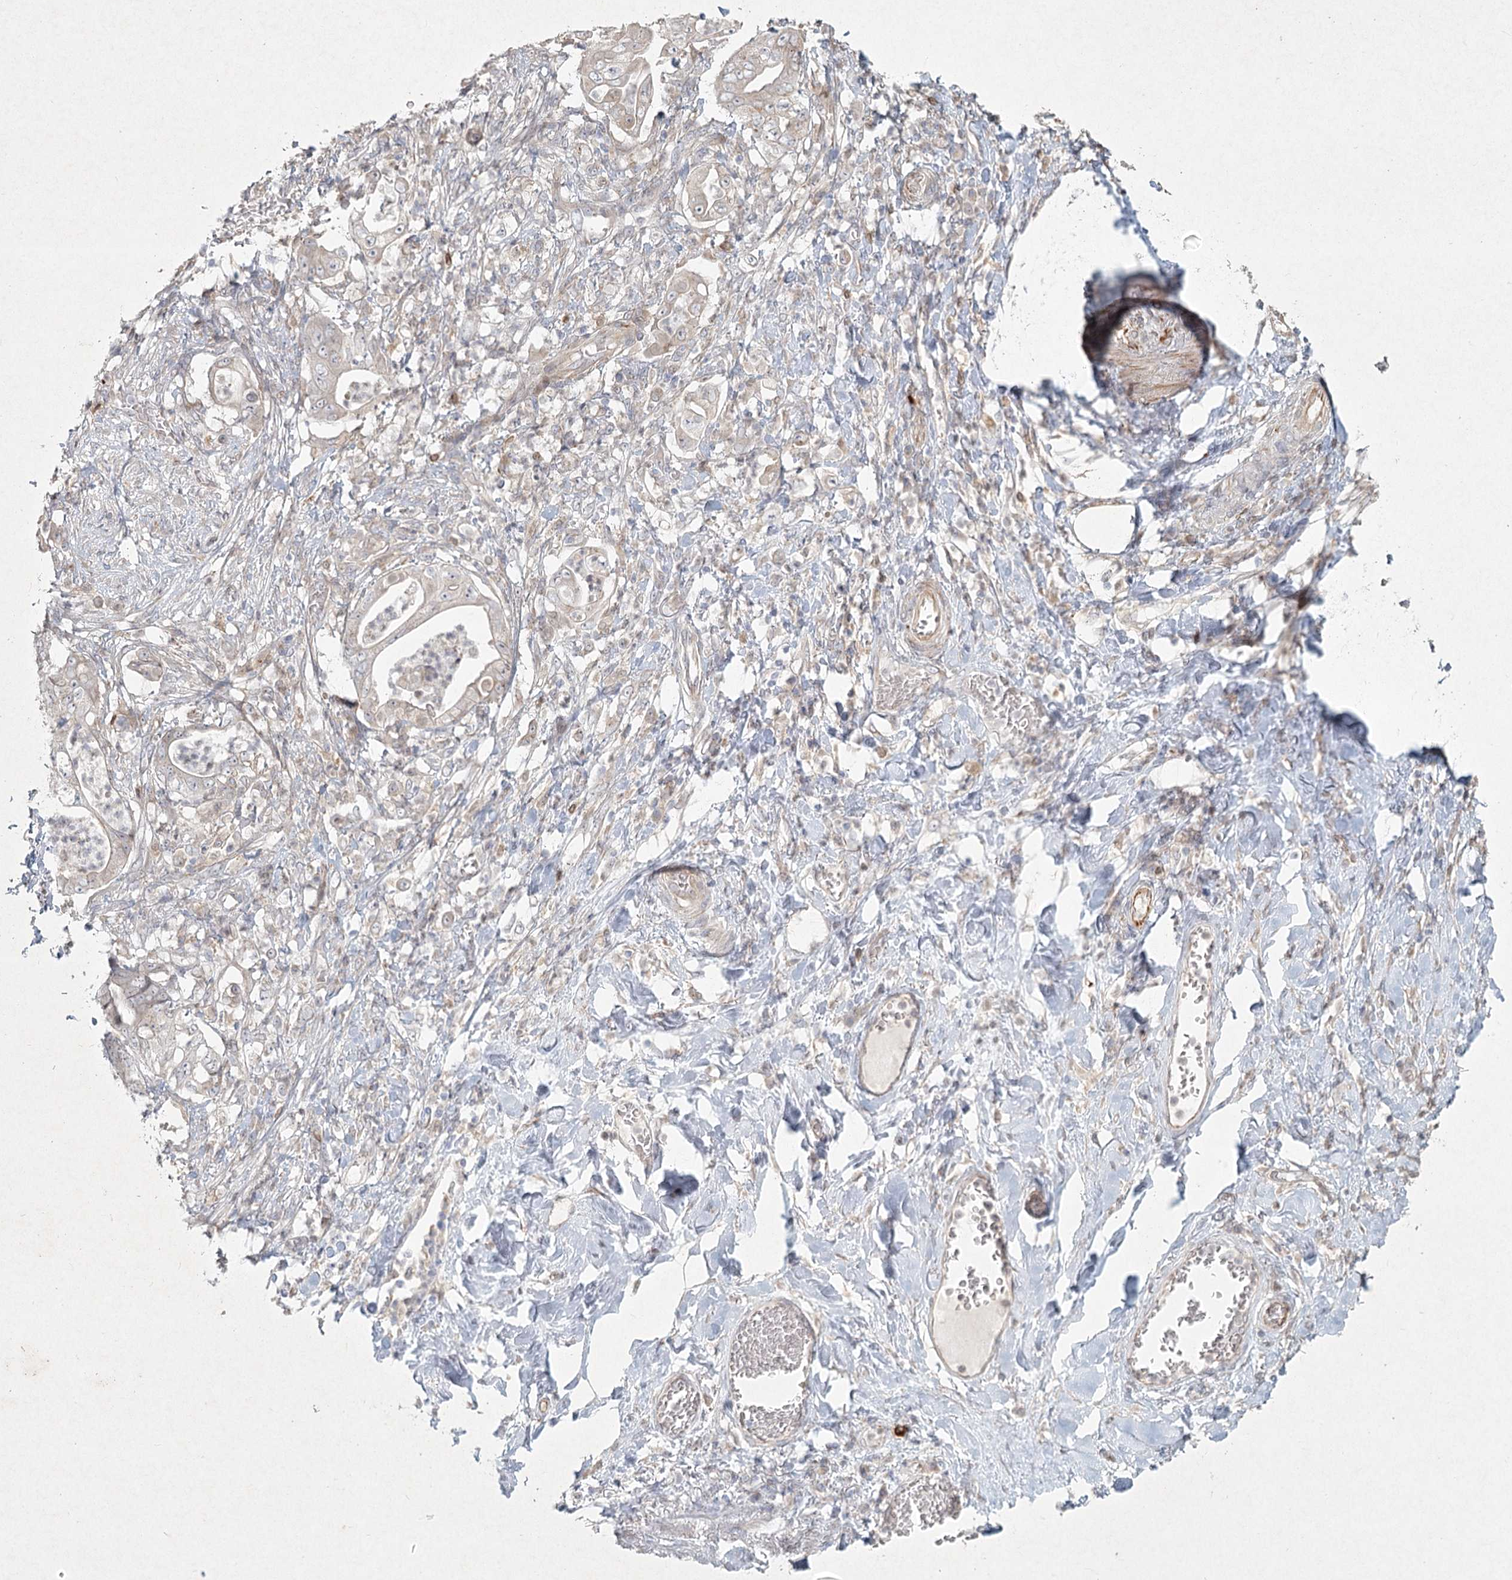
{"staining": {"intensity": "negative", "quantity": "none", "location": "none"}, "tissue": "stomach cancer", "cell_type": "Tumor cells", "image_type": "cancer", "snomed": [{"axis": "morphology", "description": "Adenocarcinoma, NOS"}, {"axis": "topography", "description": "Stomach"}], "caption": "IHC of human stomach adenocarcinoma shows no positivity in tumor cells.", "gene": "LRP2BP", "patient": {"sex": "female", "age": 73}}